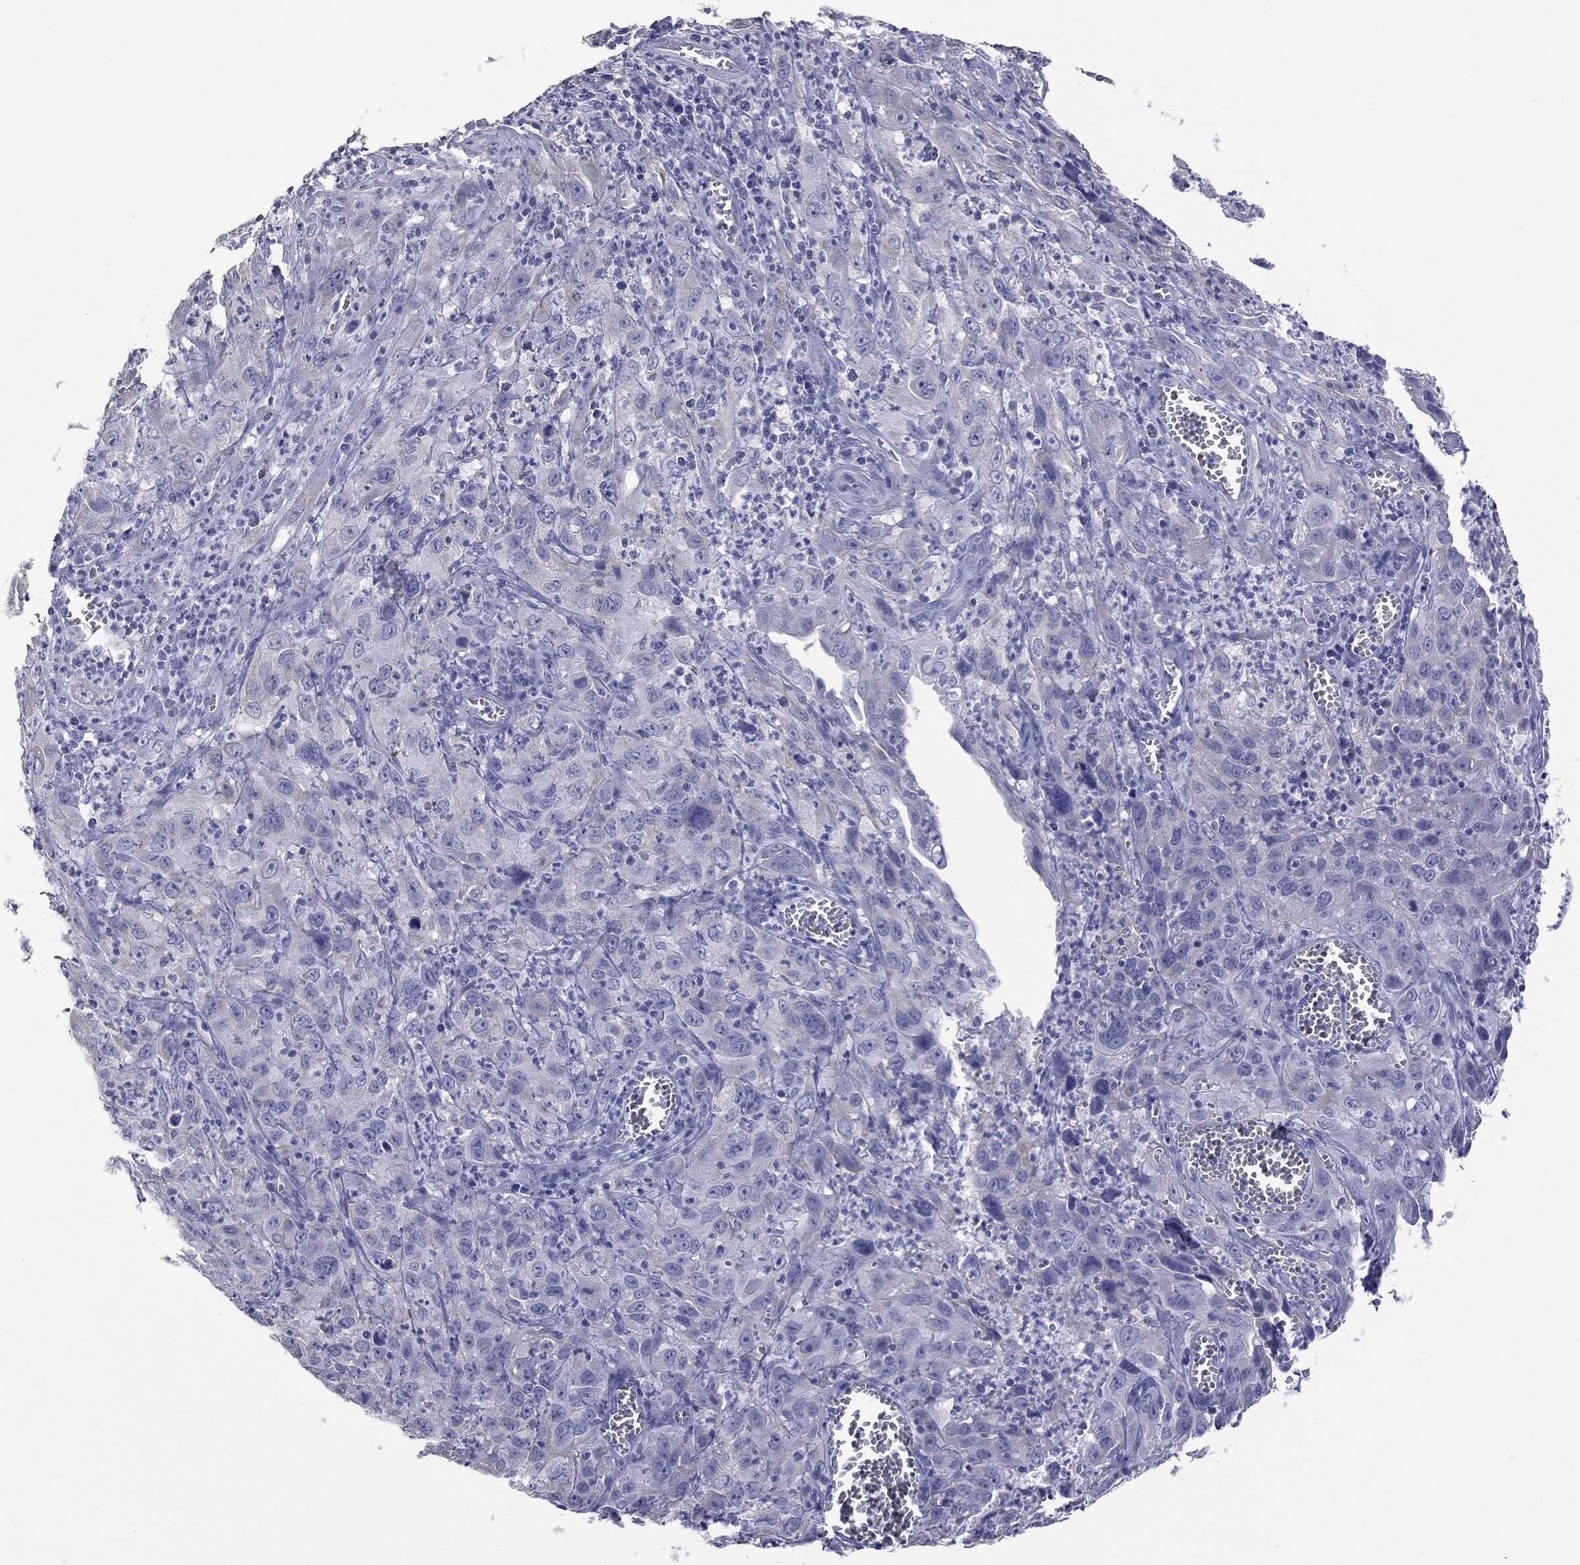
{"staining": {"intensity": "negative", "quantity": "none", "location": "none"}, "tissue": "cervical cancer", "cell_type": "Tumor cells", "image_type": "cancer", "snomed": [{"axis": "morphology", "description": "Squamous cell carcinoma, NOS"}, {"axis": "topography", "description": "Cervix"}], "caption": "Cervical squamous cell carcinoma was stained to show a protein in brown. There is no significant expression in tumor cells. The staining is performed using DAB (3,3'-diaminobenzidine) brown chromogen with nuclei counter-stained in using hematoxylin.", "gene": "KCND2", "patient": {"sex": "female", "age": 32}}